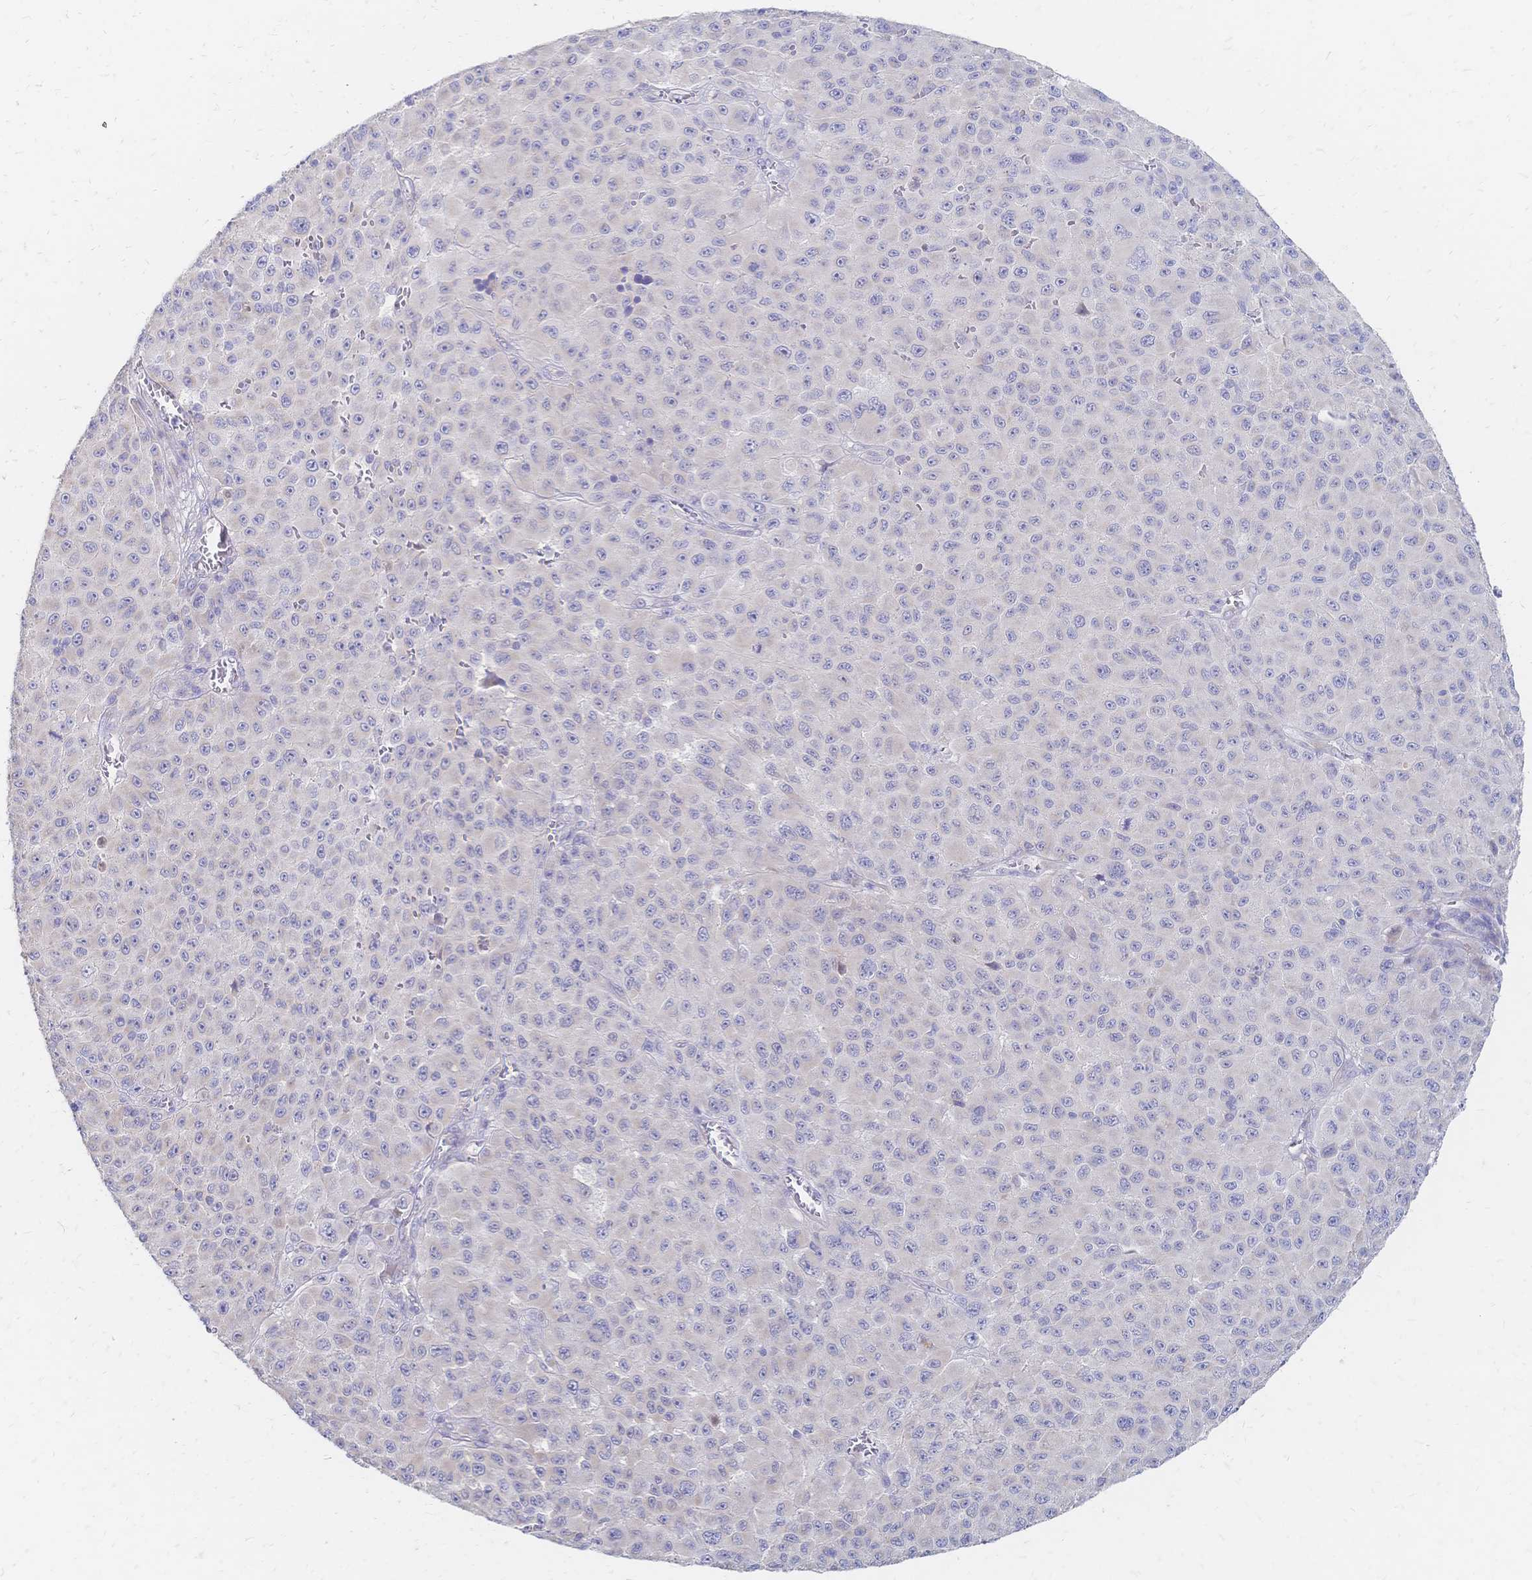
{"staining": {"intensity": "negative", "quantity": "none", "location": "none"}, "tissue": "melanoma", "cell_type": "Tumor cells", "image_type": "cancer", "snomed": [{"axis": "morphology", "description": "Malignant melanoma, NOS"}, {"axis": "topography", "description": "Skin"}], "caption": "IHC histopathology image of human melanoma stained for a protein (brown), which displays no expression in tumor cells.", "gene": "VWC2L", "patient": {"sex": "male", "age": 73}}